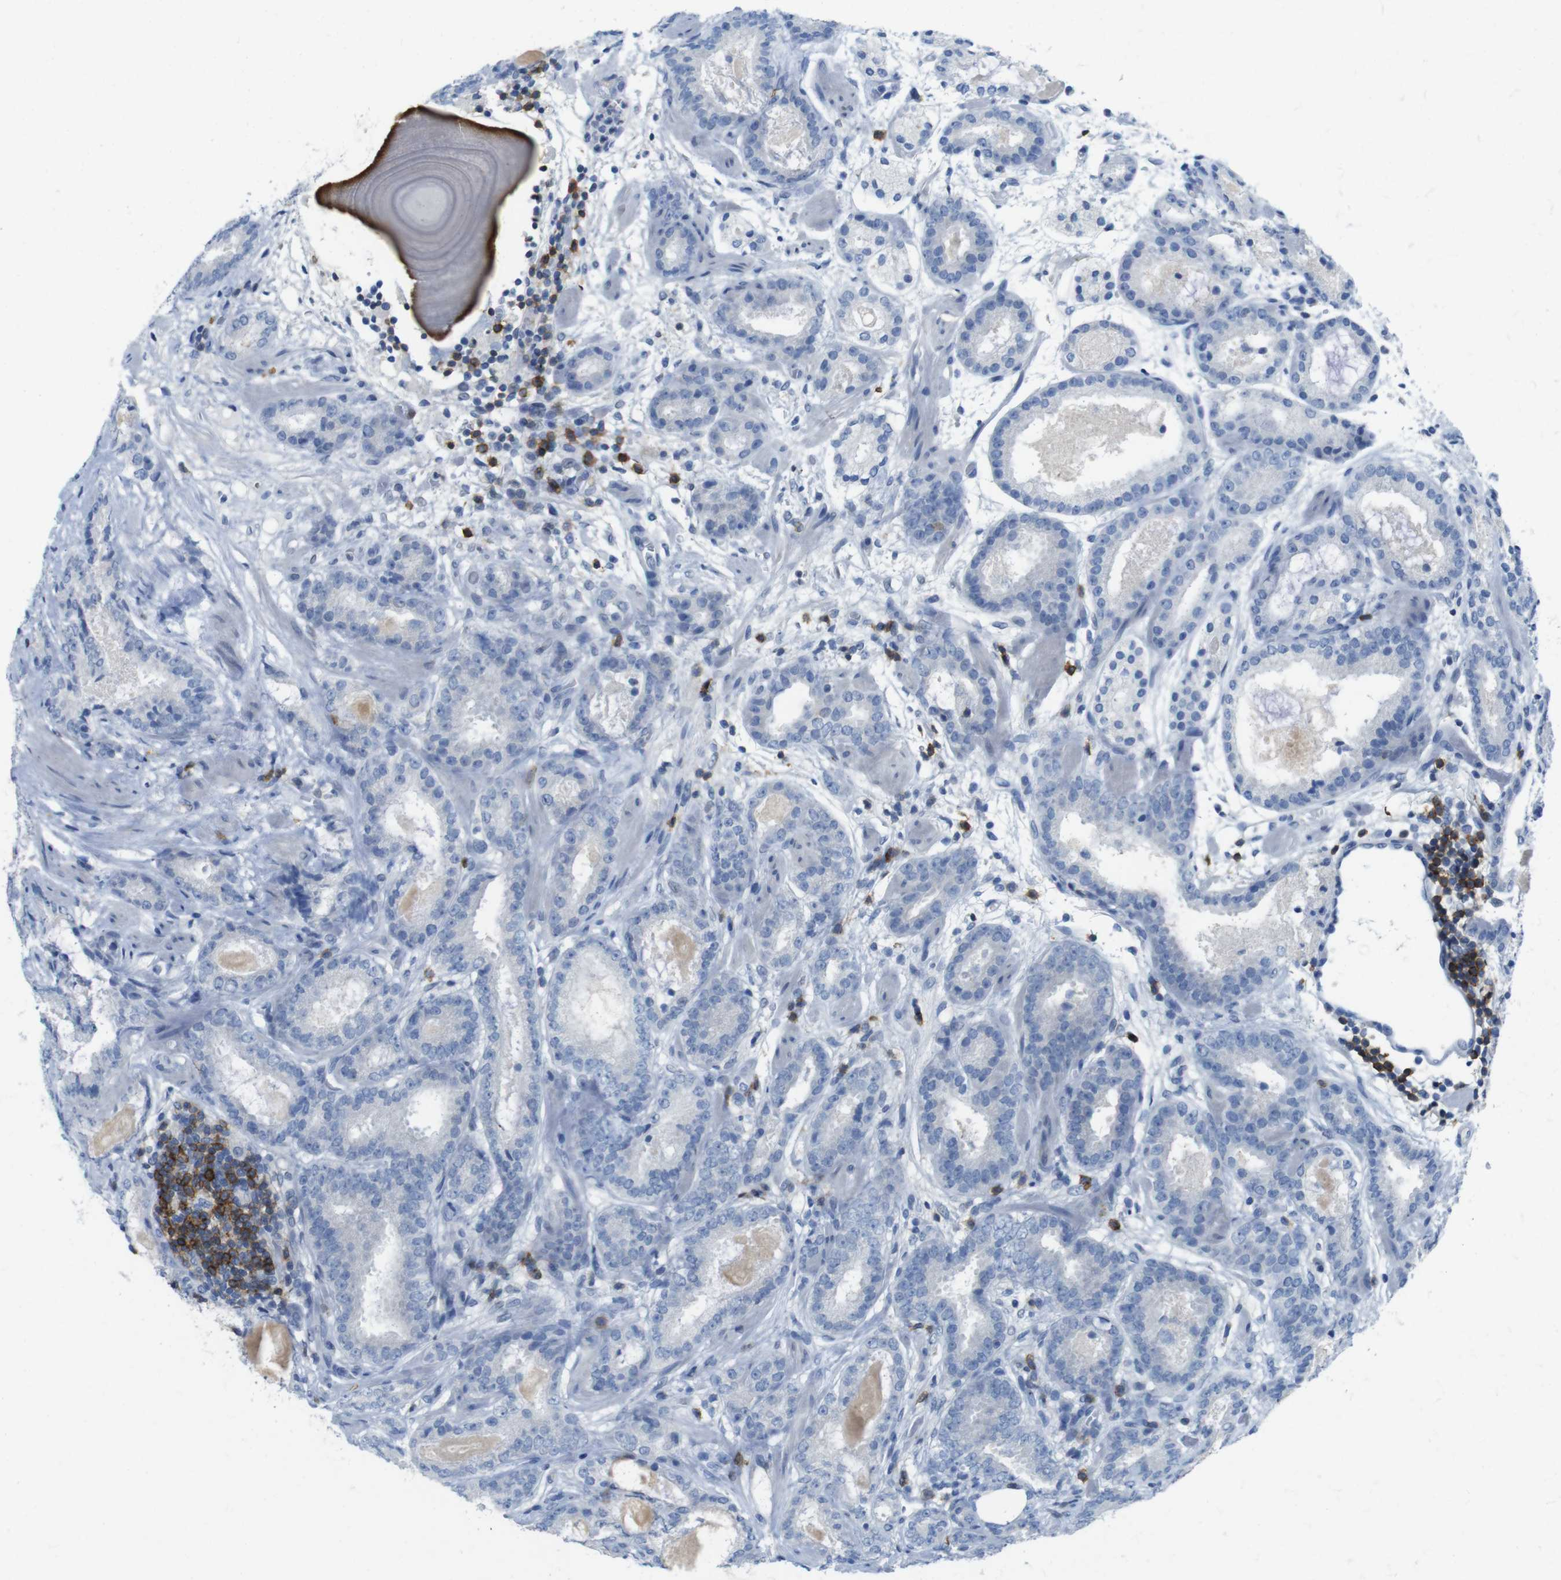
{"staining": {"intensity": "negative", "quantity": "none", "location": "none"}, "tissue": "prostate cancer", "cell_type": "Tumor cells", "image_type": "cancer", "snomed": [{"axis": "morphology", "description": "Adenocarcinoma, Low grade"}, {"axis": "topography", "description": "Prostate"}], "caption": "This is an IHC photomicrograph of human prostate cancer (adenocarcinoma (low-grade)). There is no staining in tumor cells.", "gene": "CD5", "patient": {"sex": "male", "age": 69}}